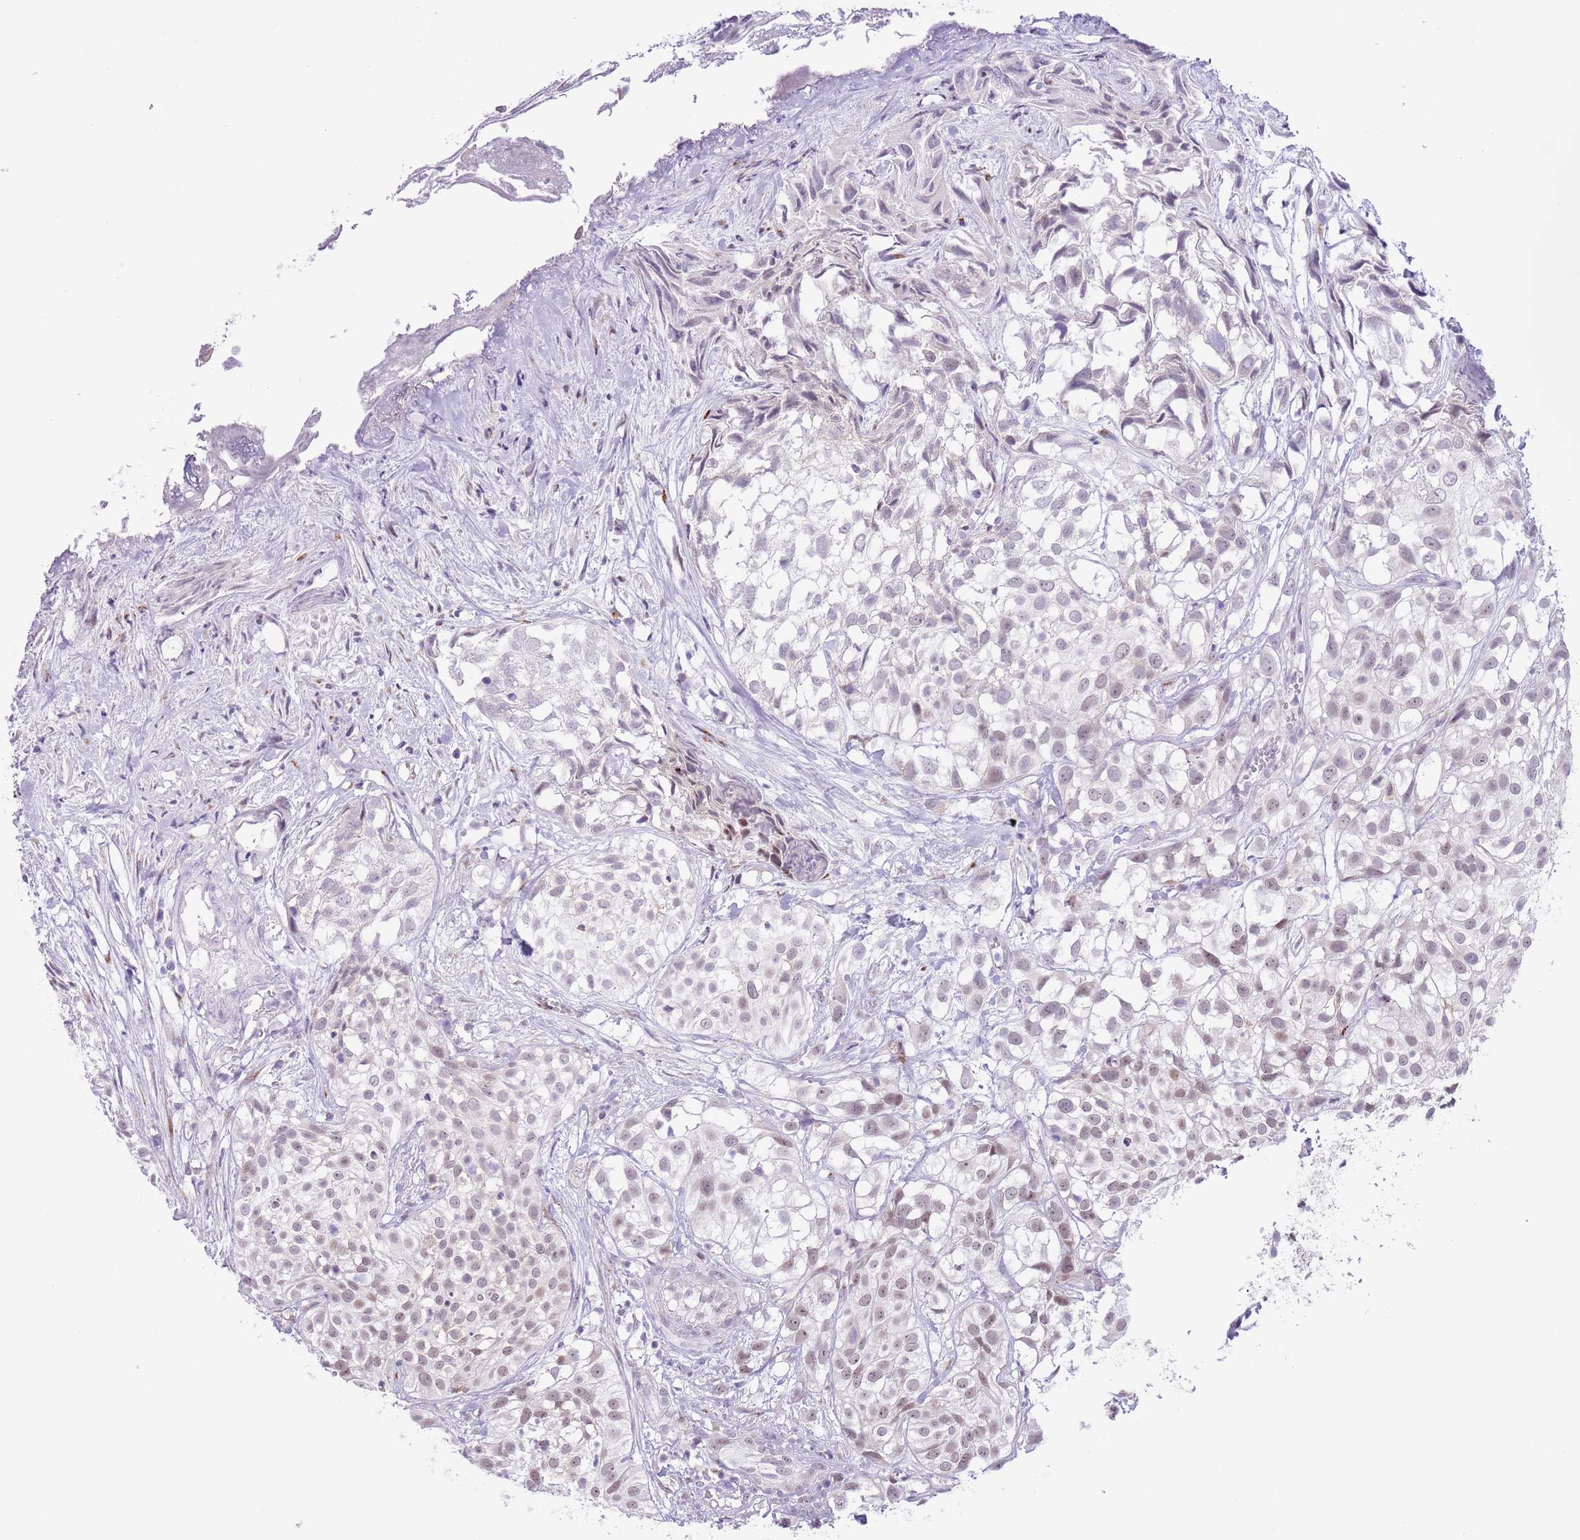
{"staining": {"intensity": "weak", "quantity": "25%-75%", "location": "nuclear"}, "tissue": "urothelial cancer", "cell_type": "Tumor cells", "image_type": "cancer", "snomed": [{"axis": "morphology", "description": "Urothelial carcinoma, High grade"}, {"axis": "topography", "description": "Urinary bladder"}], "caption": "This photomicrograph exhibits immunohistochemistry (IHC) staining of urothelial cancer, with low weak nuclear staining in approximately 25%-75% of tumor cells.", "gene": "ZNF576", "patient": {"sex": "male", "age": 56}}